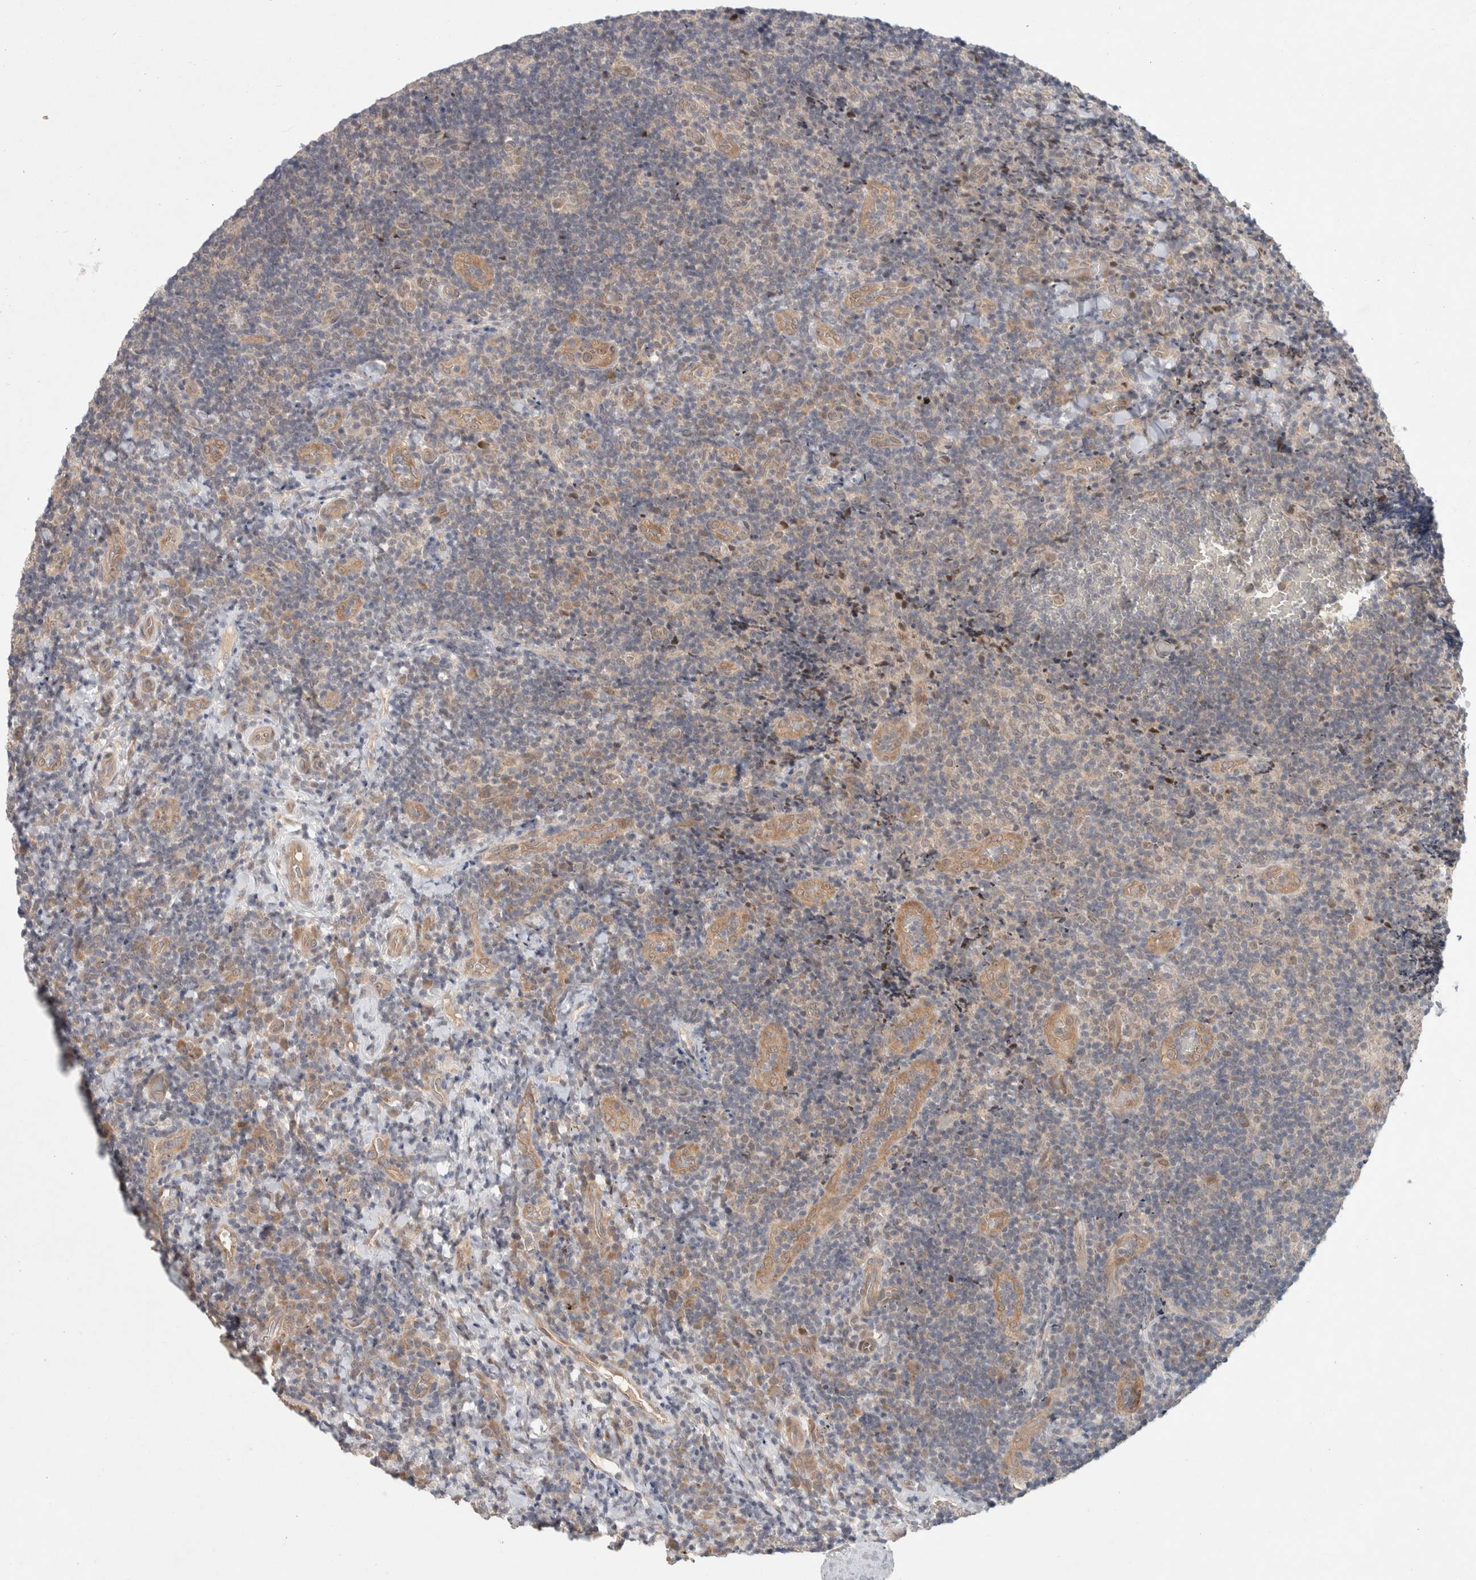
{"staining": {"intensity": "weak", "quantity": "<25%", "location": "cytoplasmic/membranous"}, "tissue": "lymphoma", "cell_type": "Tumor cells", "image_type": "cancer", "snomed": [{"axis": "morphology", "description": "Malignant lymphoma, non-Hodgkin's type, High grade"}, {"axis": "topography", "description": "Tonsil"}], "caption": "DAB immunohistochemical staining of lymphoma demonstrates no significant expression in tumor cells. Nuclei are stained in blue.", "gene": "RASAL2", "patient": {"sex": "female", "age": 36}}